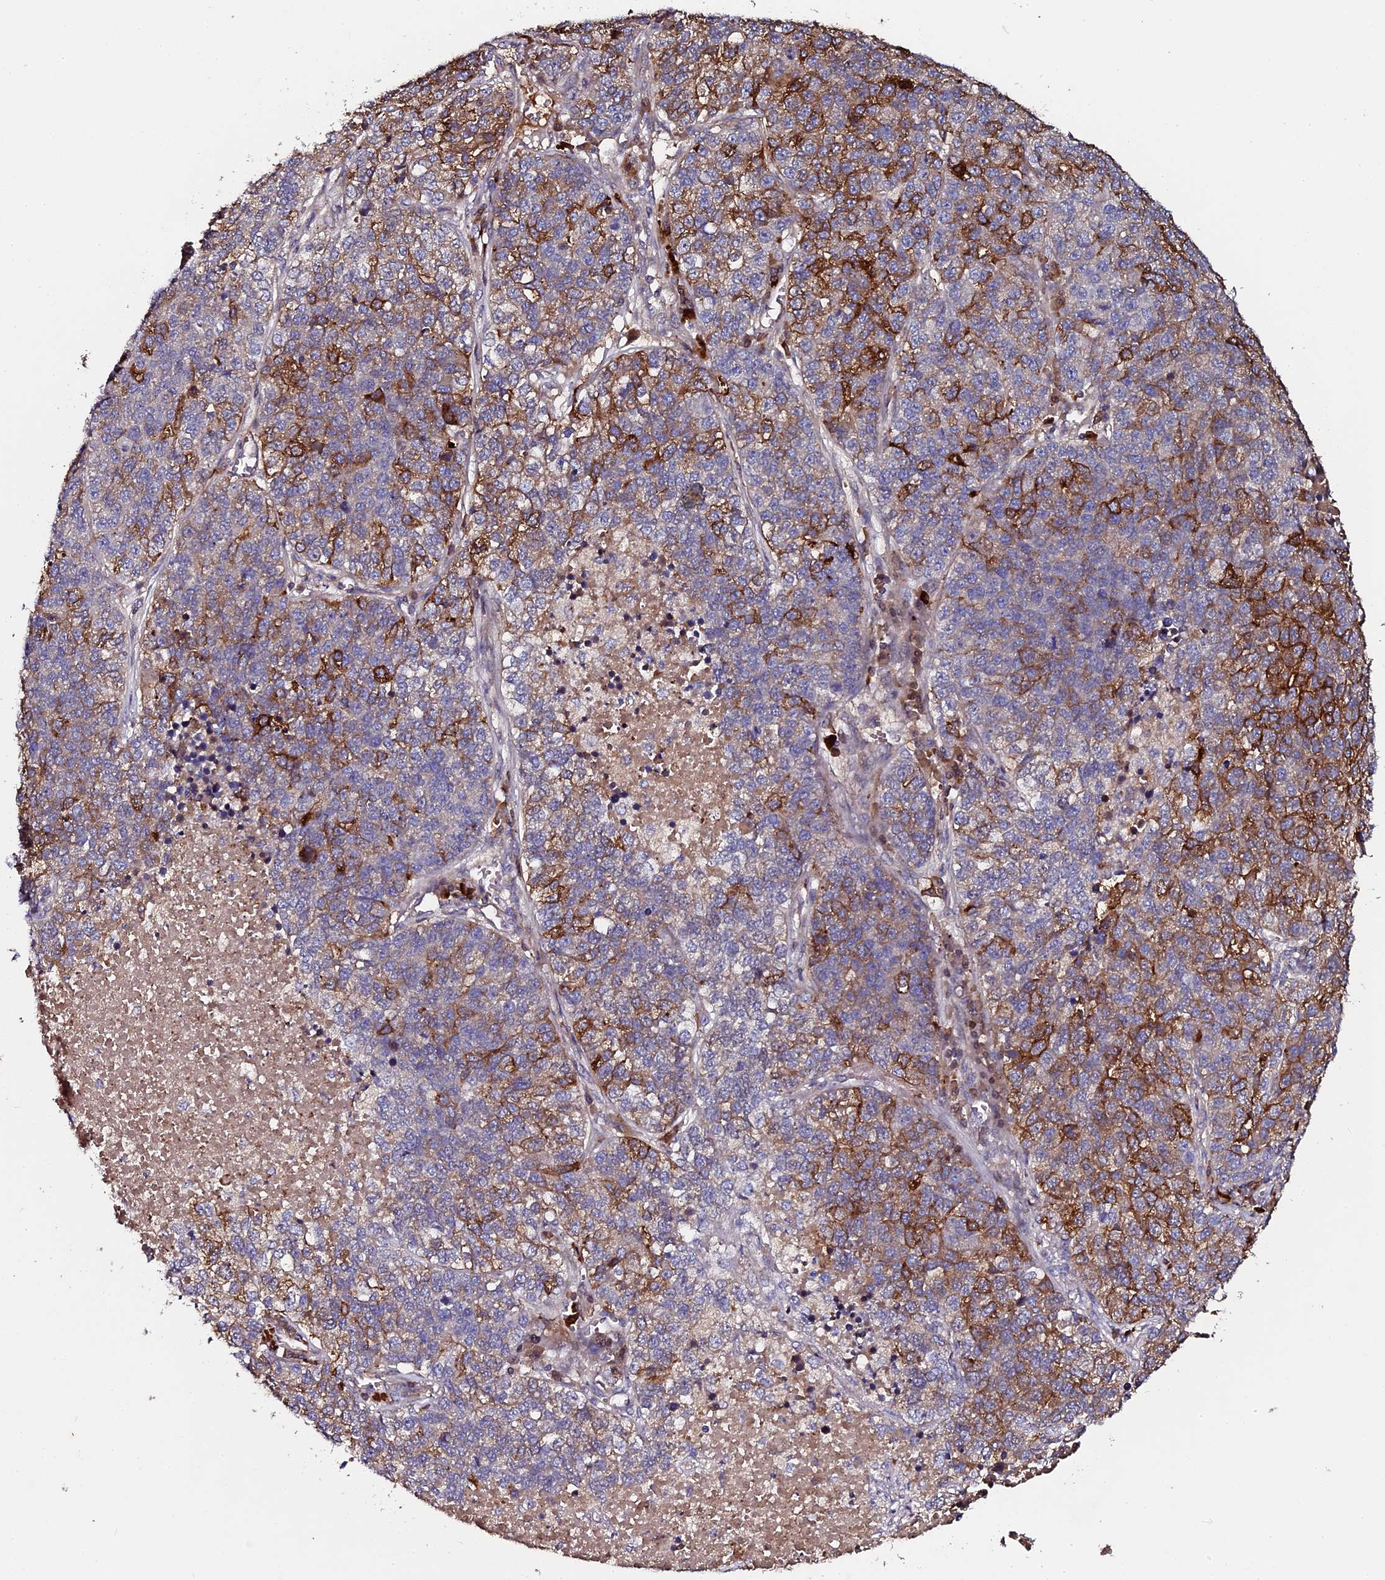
{"staining": {"intensity": "moderate", "quantity": "25%-75%", "location": "cytoplasmic/membranous"}, "tissue": "lung cancer", "cell_type": "Tumor cells", "image_type": "cancer", "snomed": [{"axis": "morphology", "description": "Adenocarcinoma, NOS"}, {"axis": "topography", "description": "Lung"}], "caption": "IHC of lung cancer (adenocarcinoma) reveals medium levels of moderate cytoplasmic/membranous expression in approximately 25%-75% of tumor cells. The protein is shown in brown color, while the nuclei are stained blue.", "gene": "LYG2", "patient": {"sex": "male", "age": 49}}